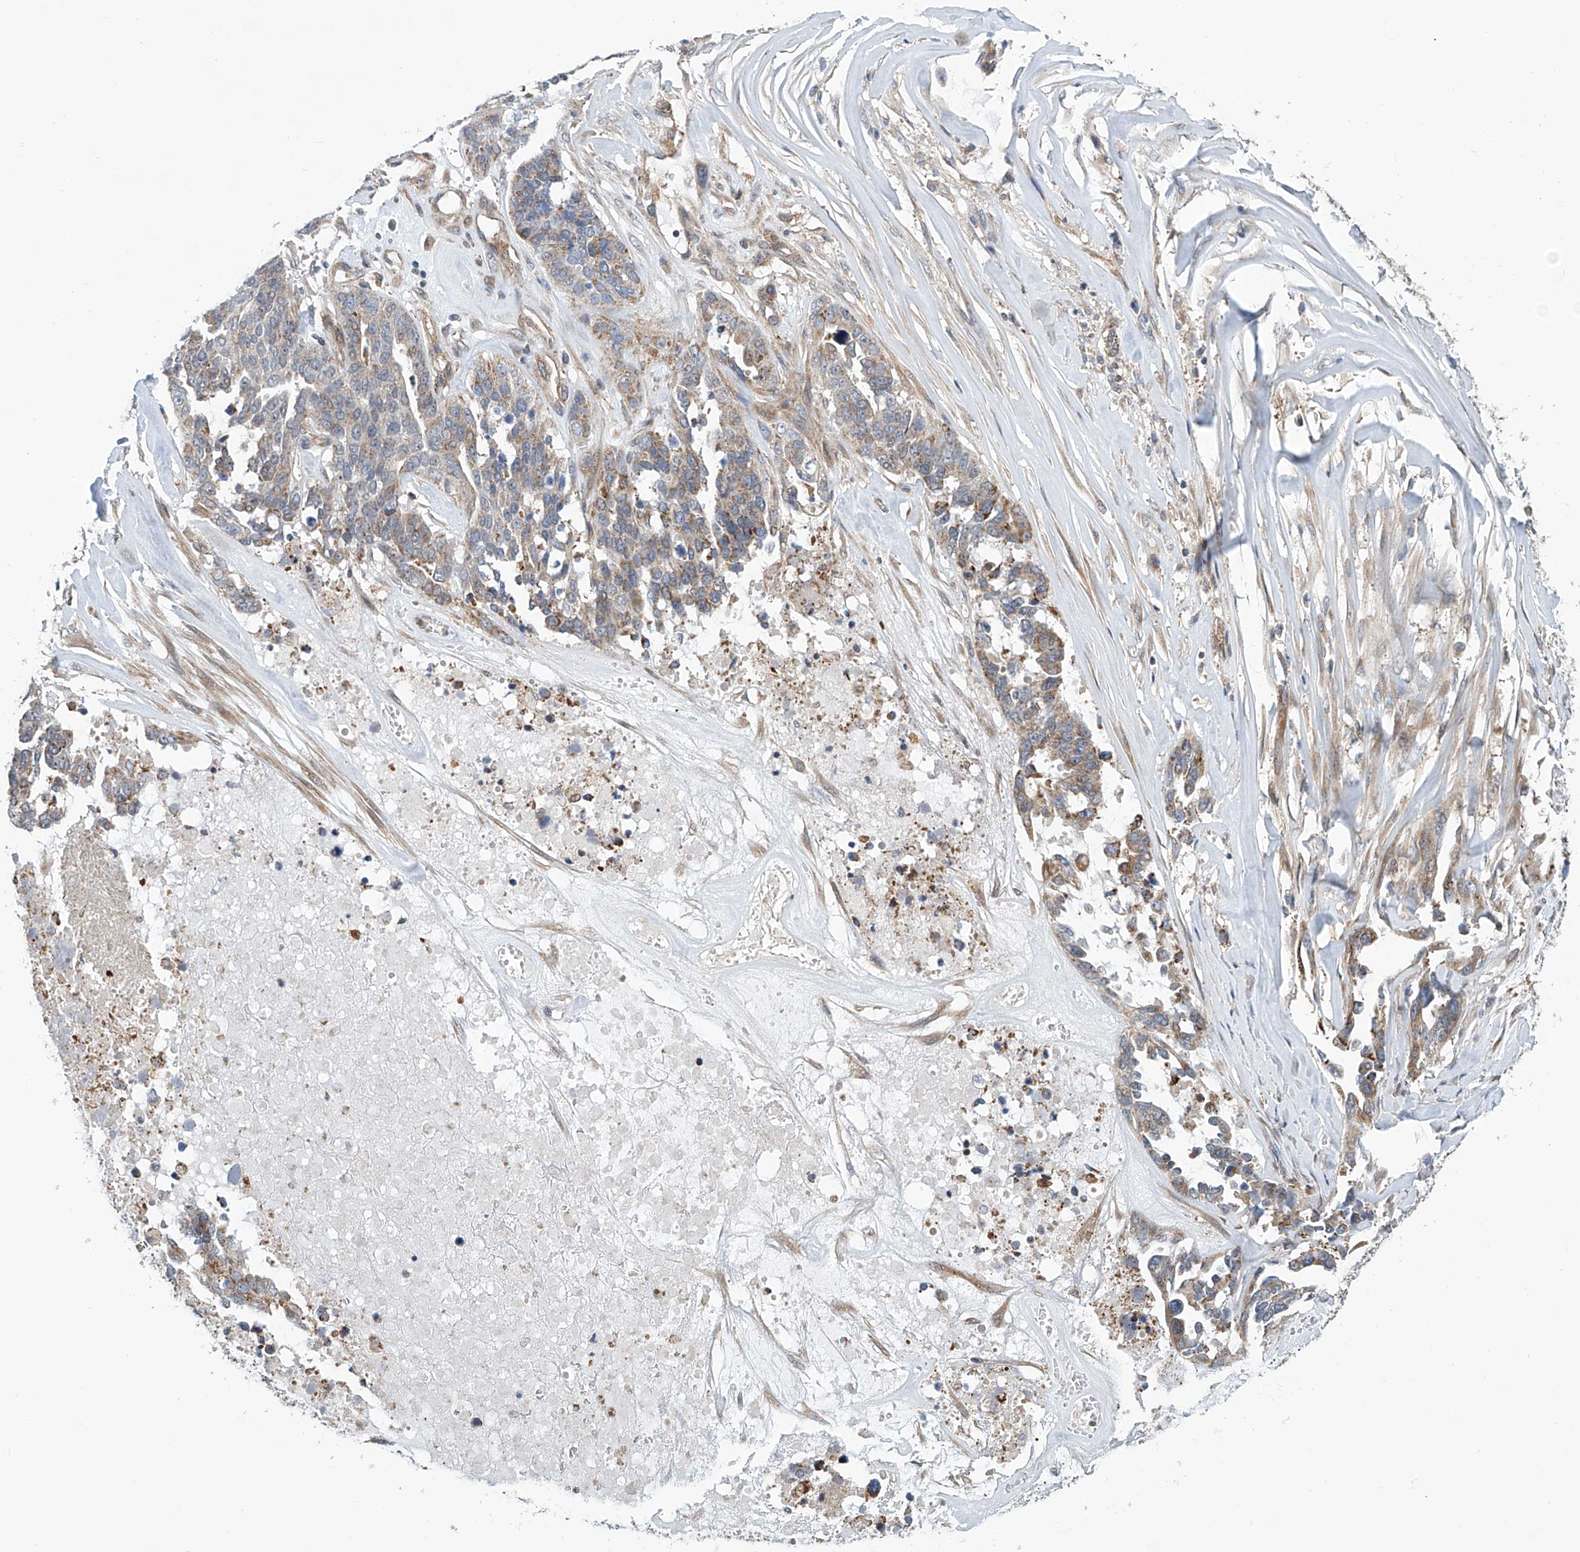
{"staining": {"intensity": "moderate", "quantity": "<25%", "location": "cytoplasmic/membranous"}, "tissue": "ovarian cancer", "cell_type": "Tumor cells", "image_type": "cancer", "snomed": [{"axis": "morphology", "description": "Cystadenocarcinoma, serous, NOS"}, {"axis": "topography", "description": "Ovary"}], "caption": "Immunohistochemical staining of ovarian serous cystadenocarcinoma reveals low levels of moderate cytoplasmic/membranous positivity in approximately <25% of tumor cells.", "gene": "EIF2D", "patient": {"sex": "female", "age": 44}}